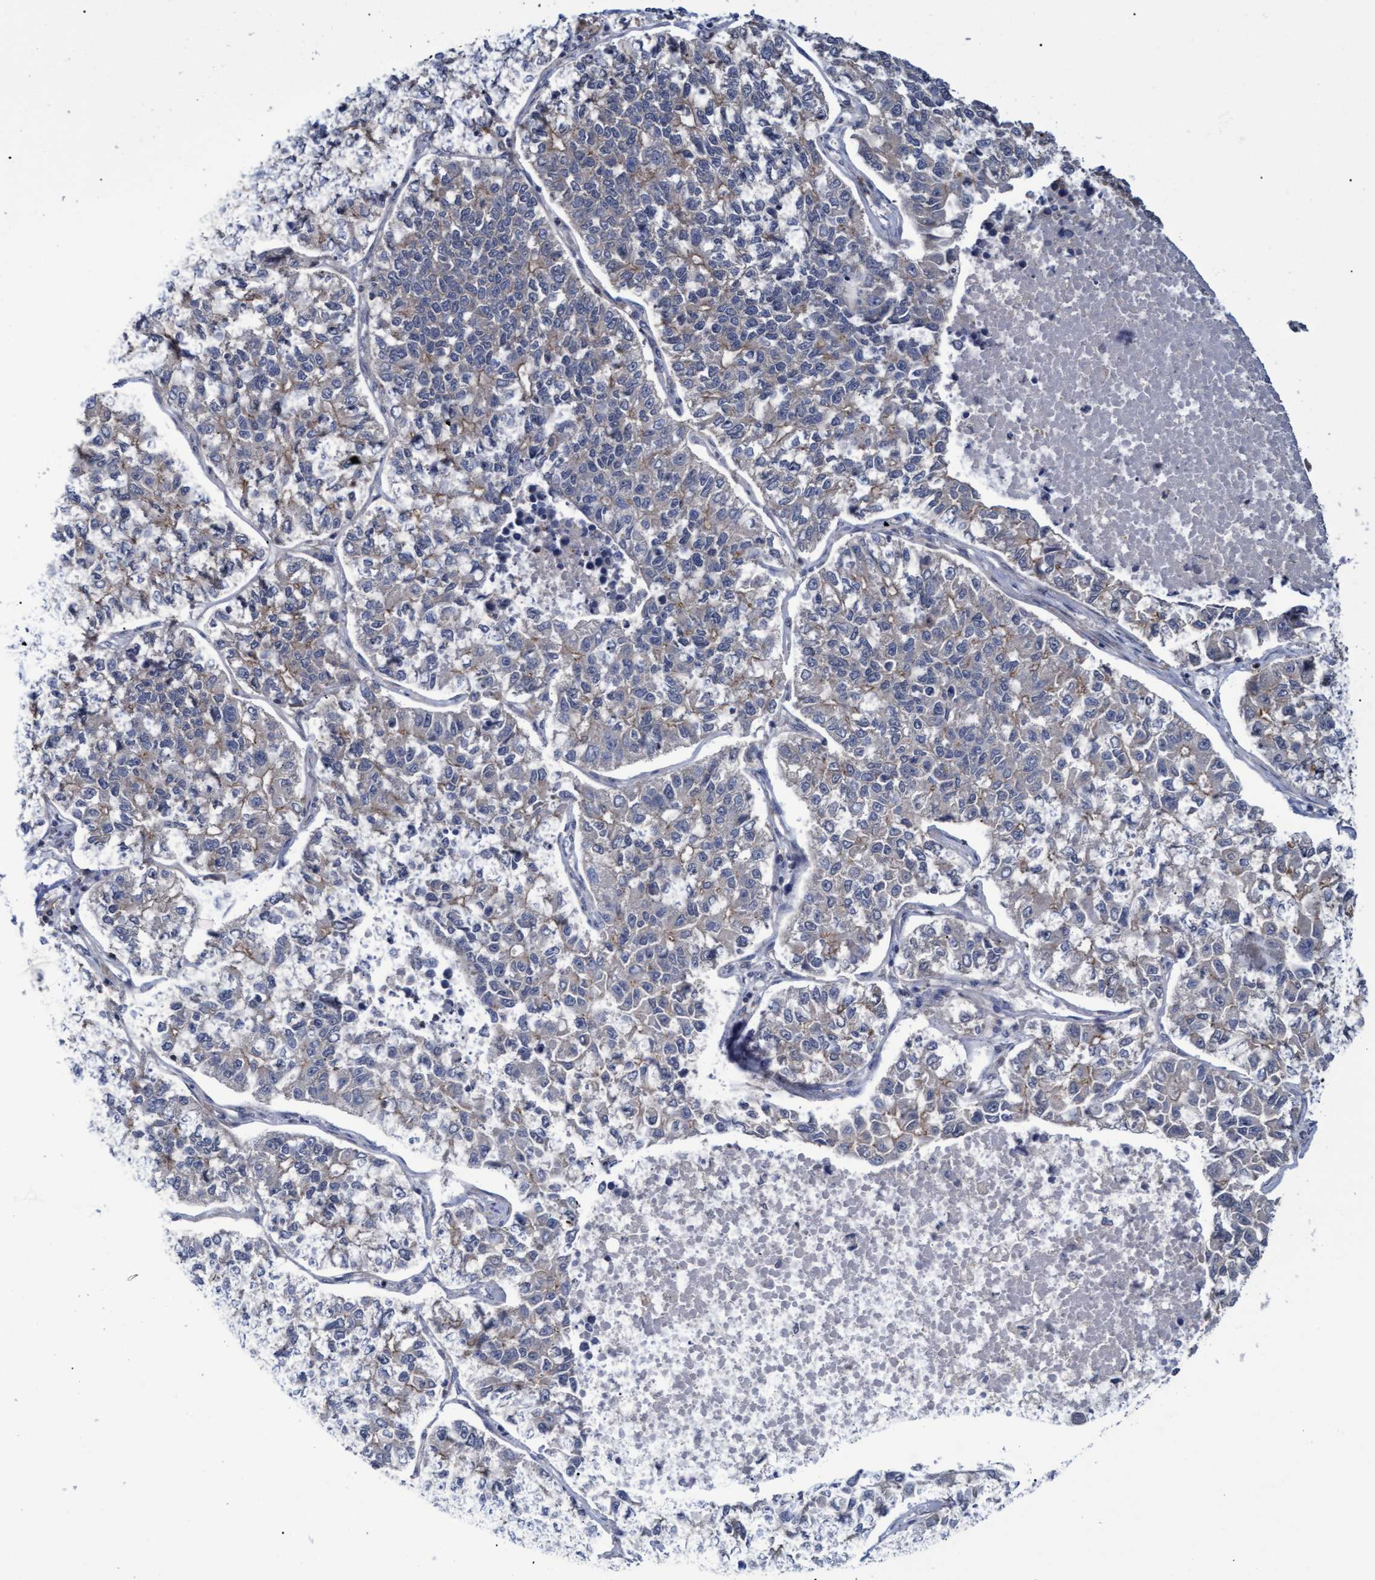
{"staining": {"intensity": "weak", "quantity": "<25%", "location": "cytoplasmic/membranous"}, "tissue": "lung cancer", "cell_type": "Tumor cells", "image_type": "cancer", "snomed": [{"axis": "morphology", "description": "Adenocarcinoma, NOS"}, {"axis": "topography", "description": "Lung"}], "caption": "Tumor cells show no significant expression in lung cancer.", "gene": "NAA15", "patient": {"sex": "male", "age": 49}}